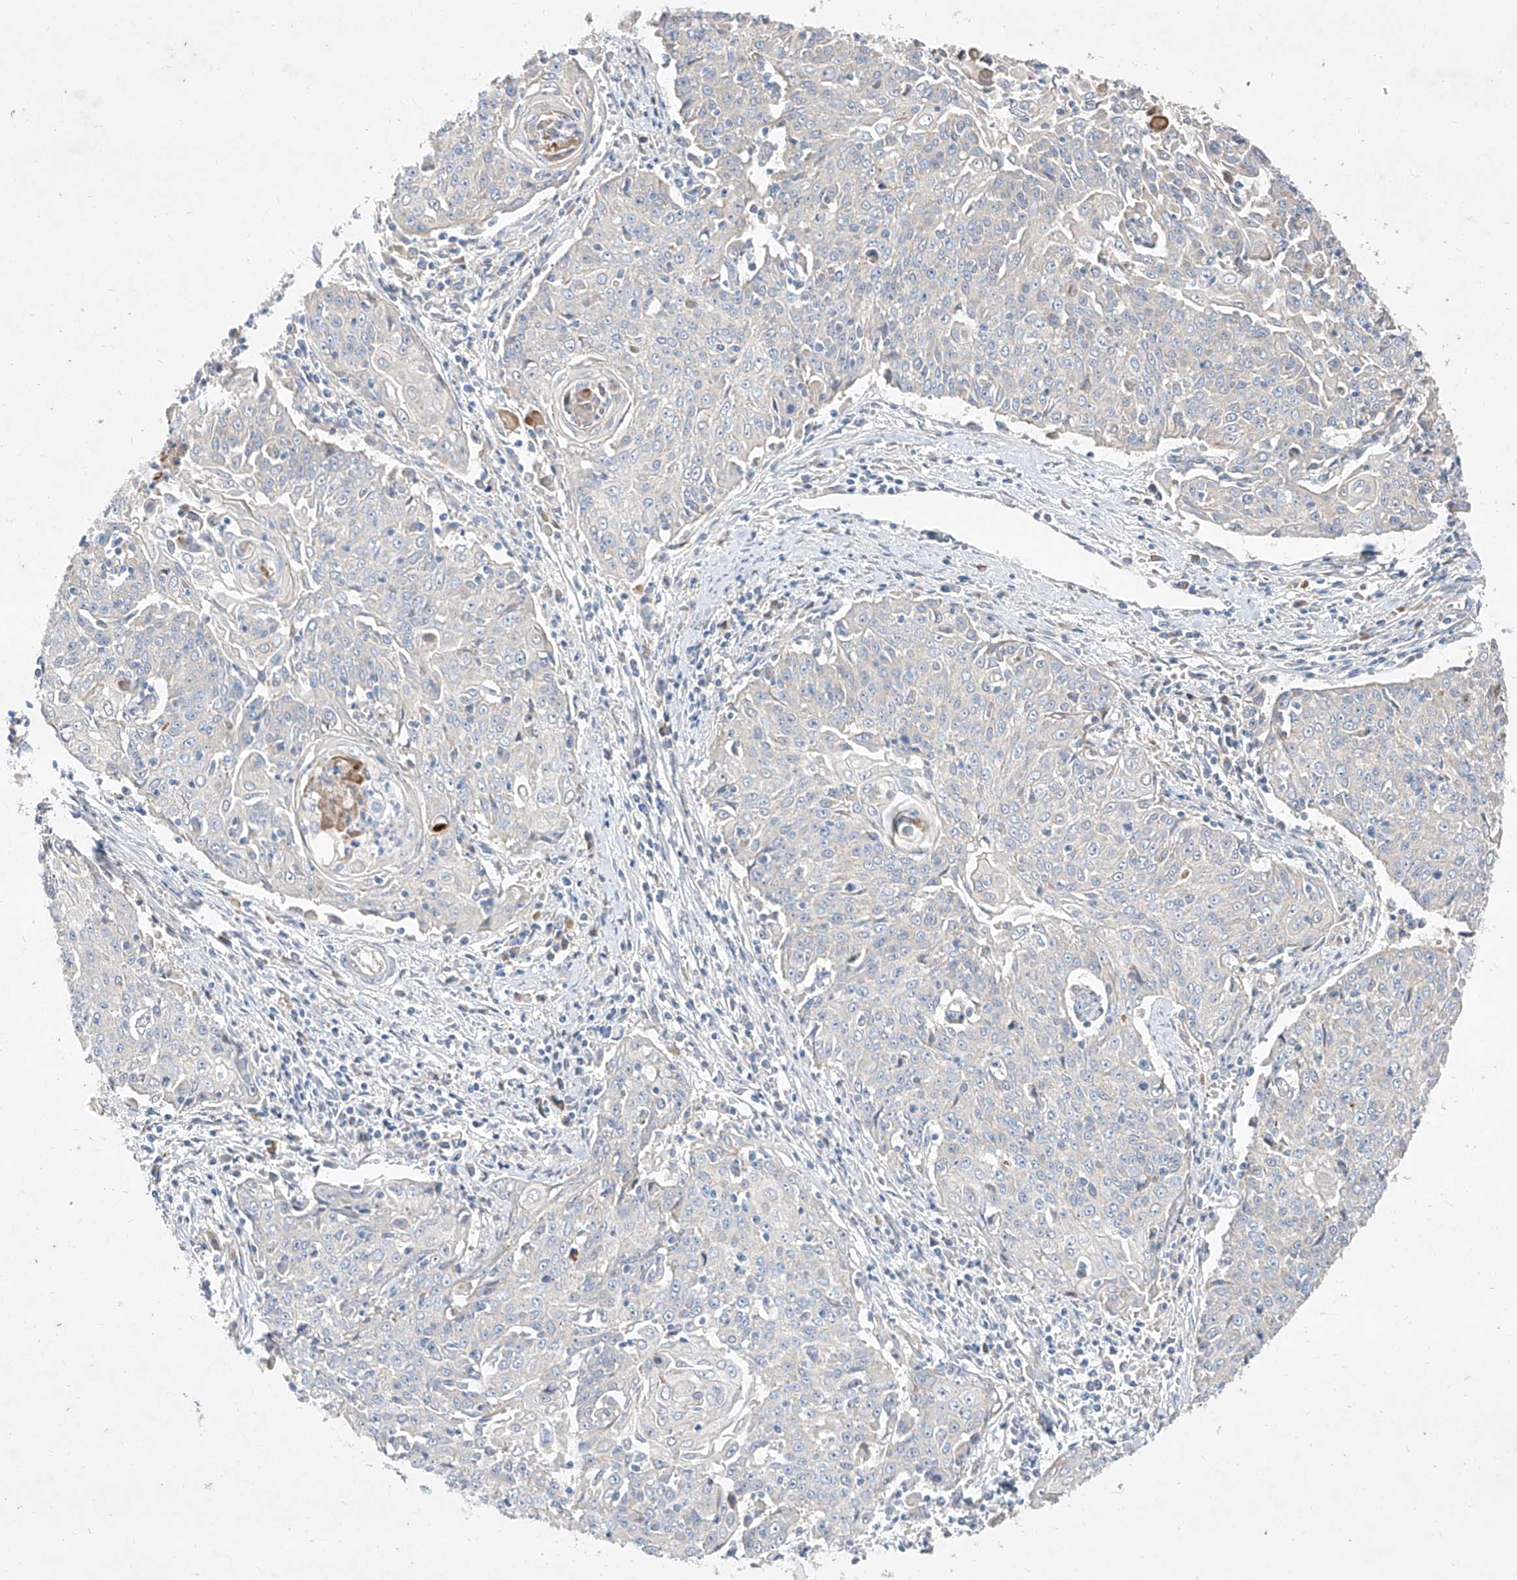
{"staining": {"intensity": "negative", "quantity": "none", "location": "none"}, "tissue": "cervical cancer", "cell_type": "Tumor cells", "image_type": "cancer", "snomed": [{"axis": "morphology", "description": "Squamous cell carcinoma, NOS"}, {"axis": "topography", "description": "Cervix"}], "caption": "Immunohistochemistry of human cervical squamous cell carcinoma demonstrates no positivity in tumor cells.", "gene": "DIRAS3", "patient": {"sex": "female", "age": 48}}